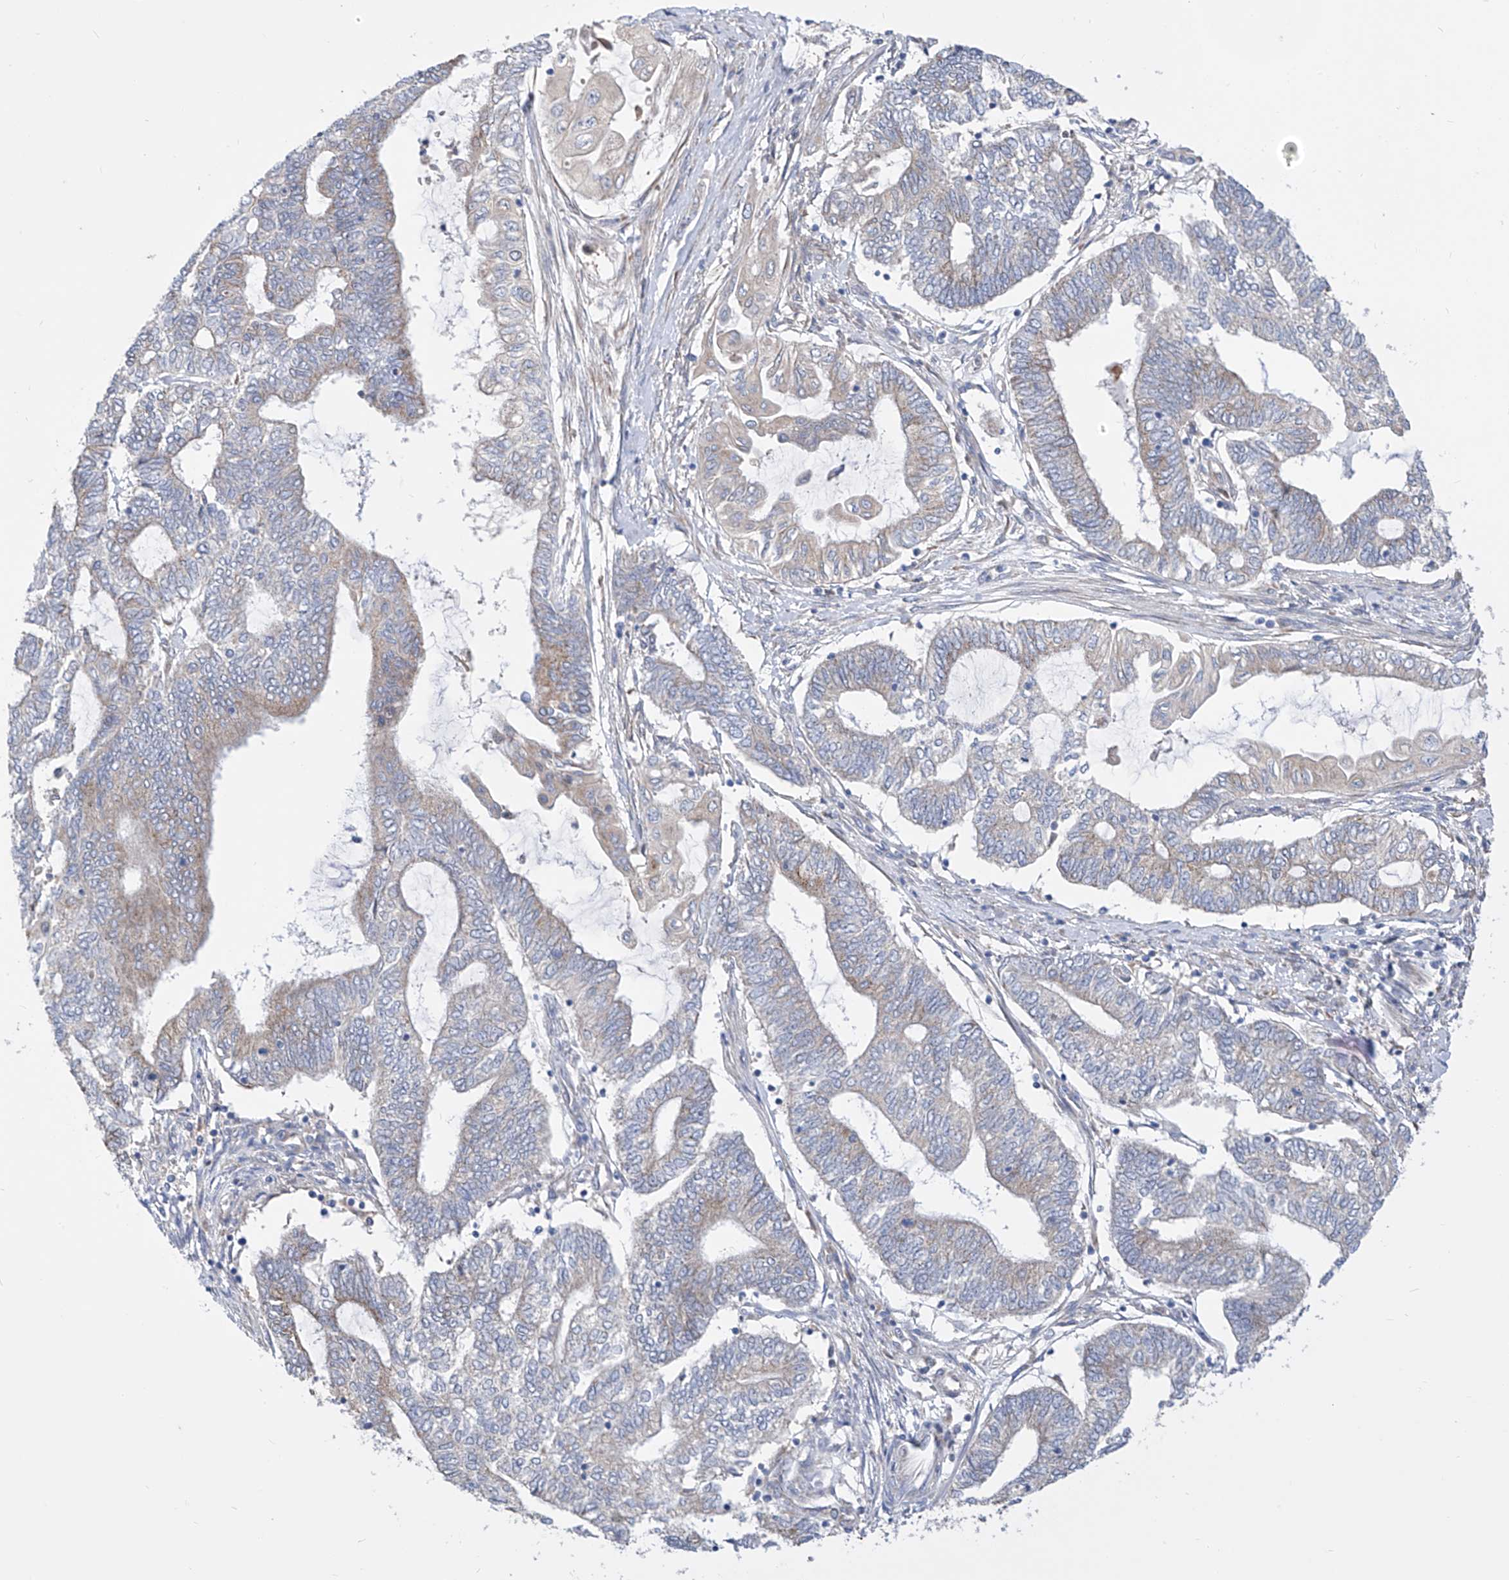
{"staining": {"intensity": "weak", "quantity": "<25%", "location": "cytoplasmic/membranous"}, "tissue": "endometrial cancer", "cell_type": "Tumor cells", "image_type": "cancer", "snomed": [{"axis": "morphology", "description": "Adenocarcinoma, NOS"}, {"axis": "topography", "description": "Uterus"}, {"axis": "topography", "description": "Endometrium"}], "caption": "IHC photomicrograph of neoplastic tissue: human endometrial cancer (adenocarcinoma) stained with DAB (3,3'-diaminobenzidine) demonstrates no significant protein staining in tumor cells.", "gene": "UFL1", "patient": {"sex": "female", "age": 70}}